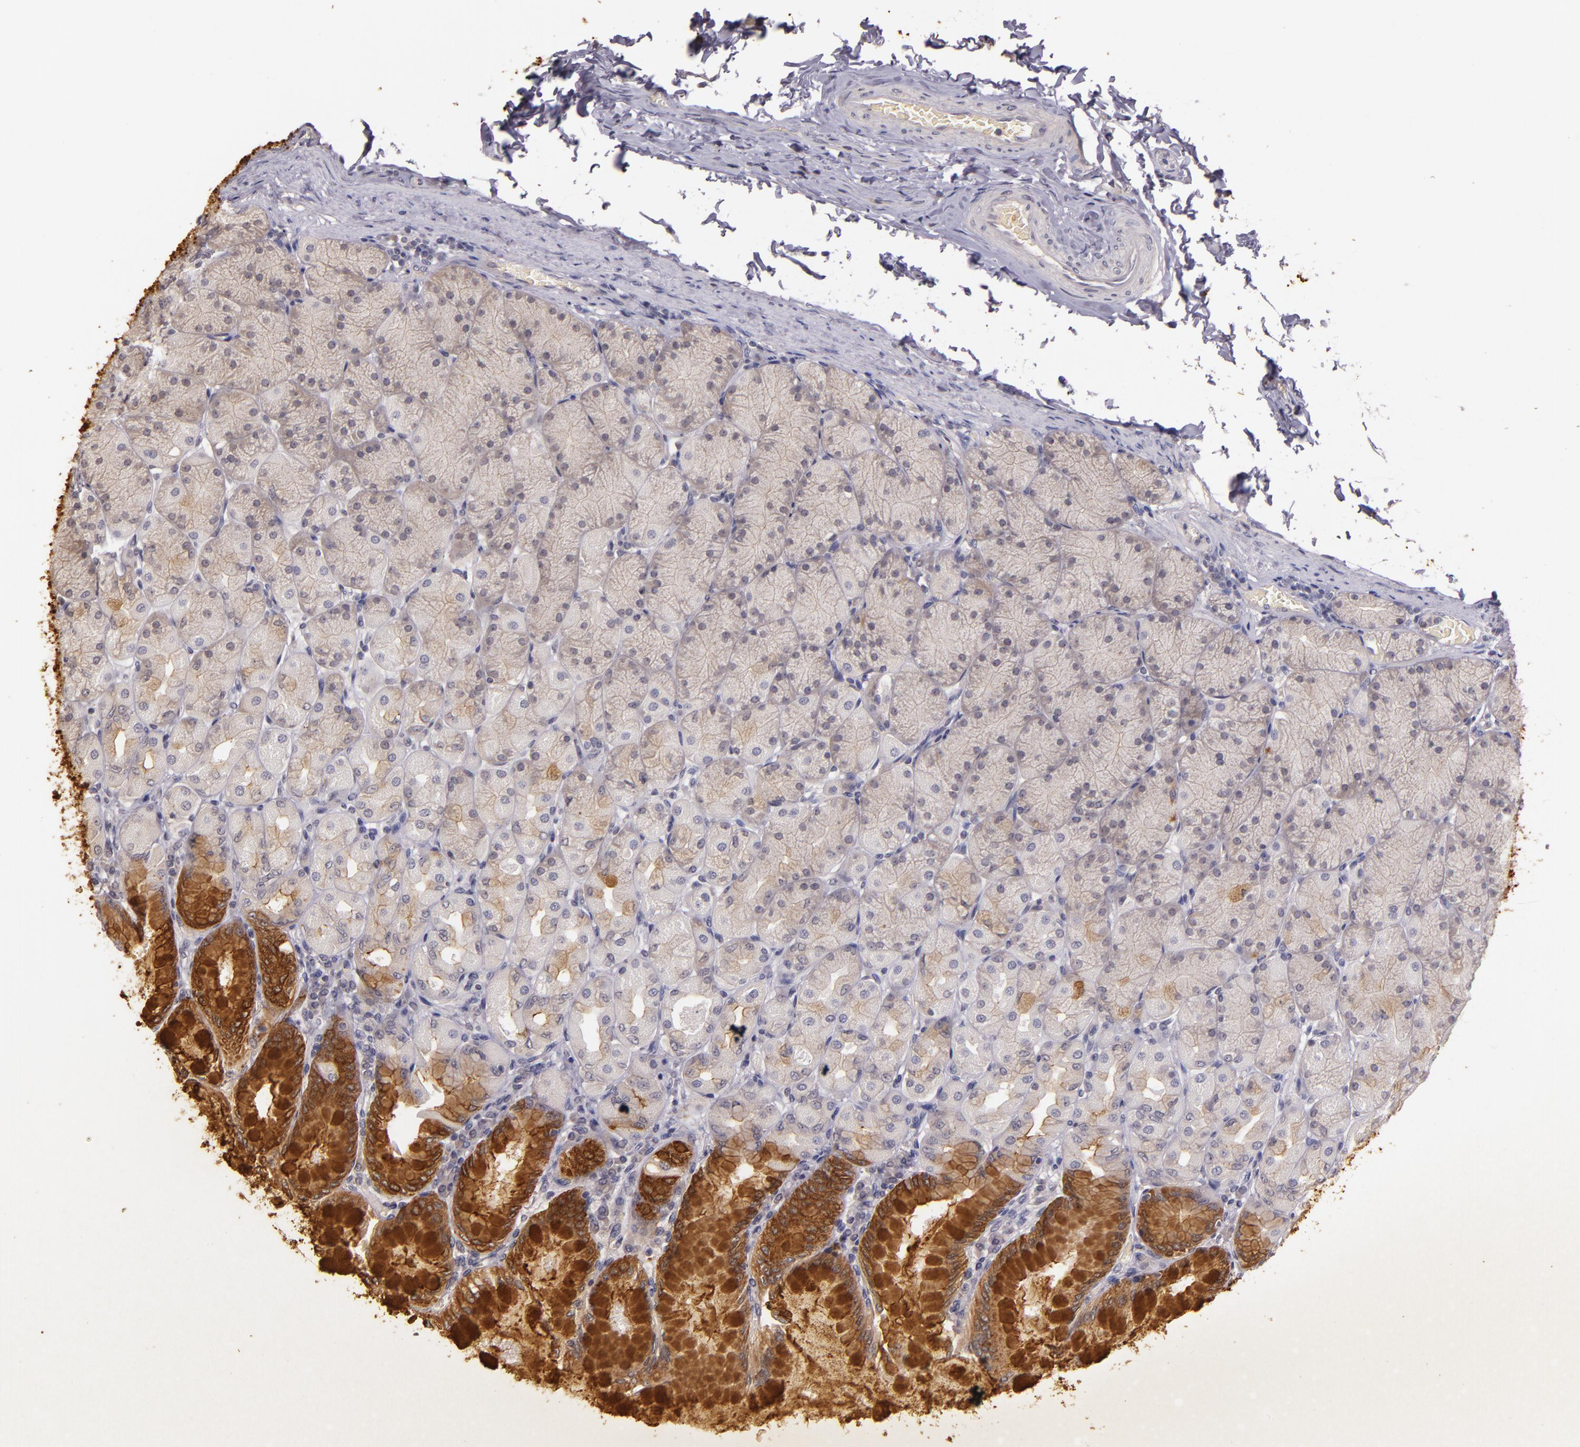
{"staining": {"intensity": "strong", "quantity": "25%-75%", "location": "cytoplasmic/membranous"}, "tissue": "stomach", "cell_type": "Glandular cells", "image_type": "normal", "snomed": [{"axis": "morphology", "description": "Normal tissue, NOS"}, {"axis": "topography", "description": "Stomach, upper"}], "caption": "Protein staining of normal stomach demonstrates strong cytoplasmic/membranous expression in about 25%-75% of glandular cells.", "gene": "TFF1", "patient": {"sex": "female", "age": 56}}